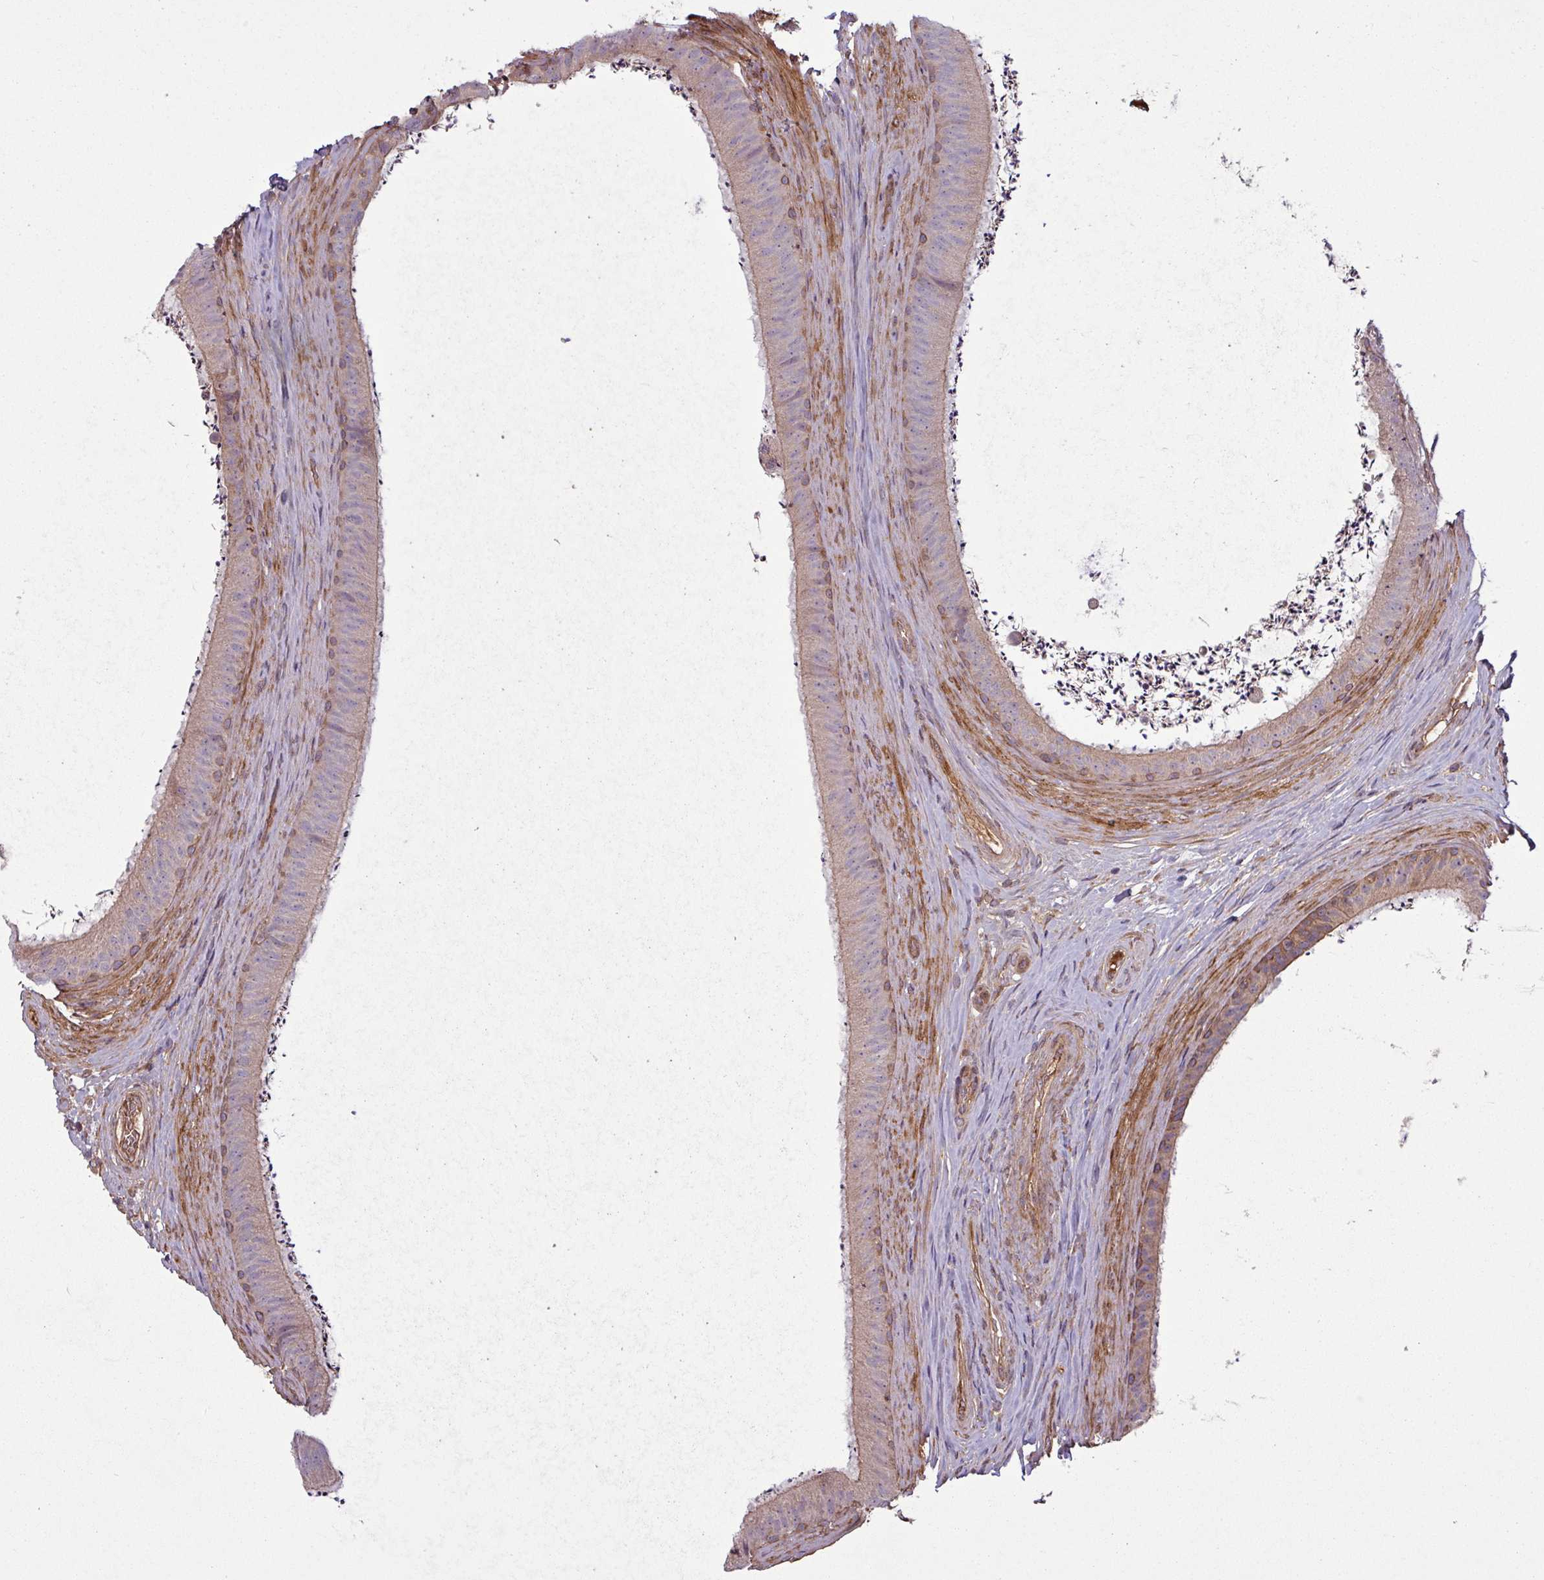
{"staining": {"intensity": "moderate", "quantity": "25%-75%", "location": "cytoplasmic/membranous"}, "tissue": "epididymis", "cell_type": "Glandular cells", "image_type": "normal", "snomed": [{"axis": "morphology", "description": "Normal tissue, NOS"}, {"axis": "topography", "description": "Testis"}, {"axis": "topography", "description": "Epididymis"}], "caption": "Moderate cytoplasmic/membranous protein expression is seen in approximately 25%-75% of glandular cells in epididymis.", "gene": "SNRNP25", "patient": {"sex": "male", "age": 41}}